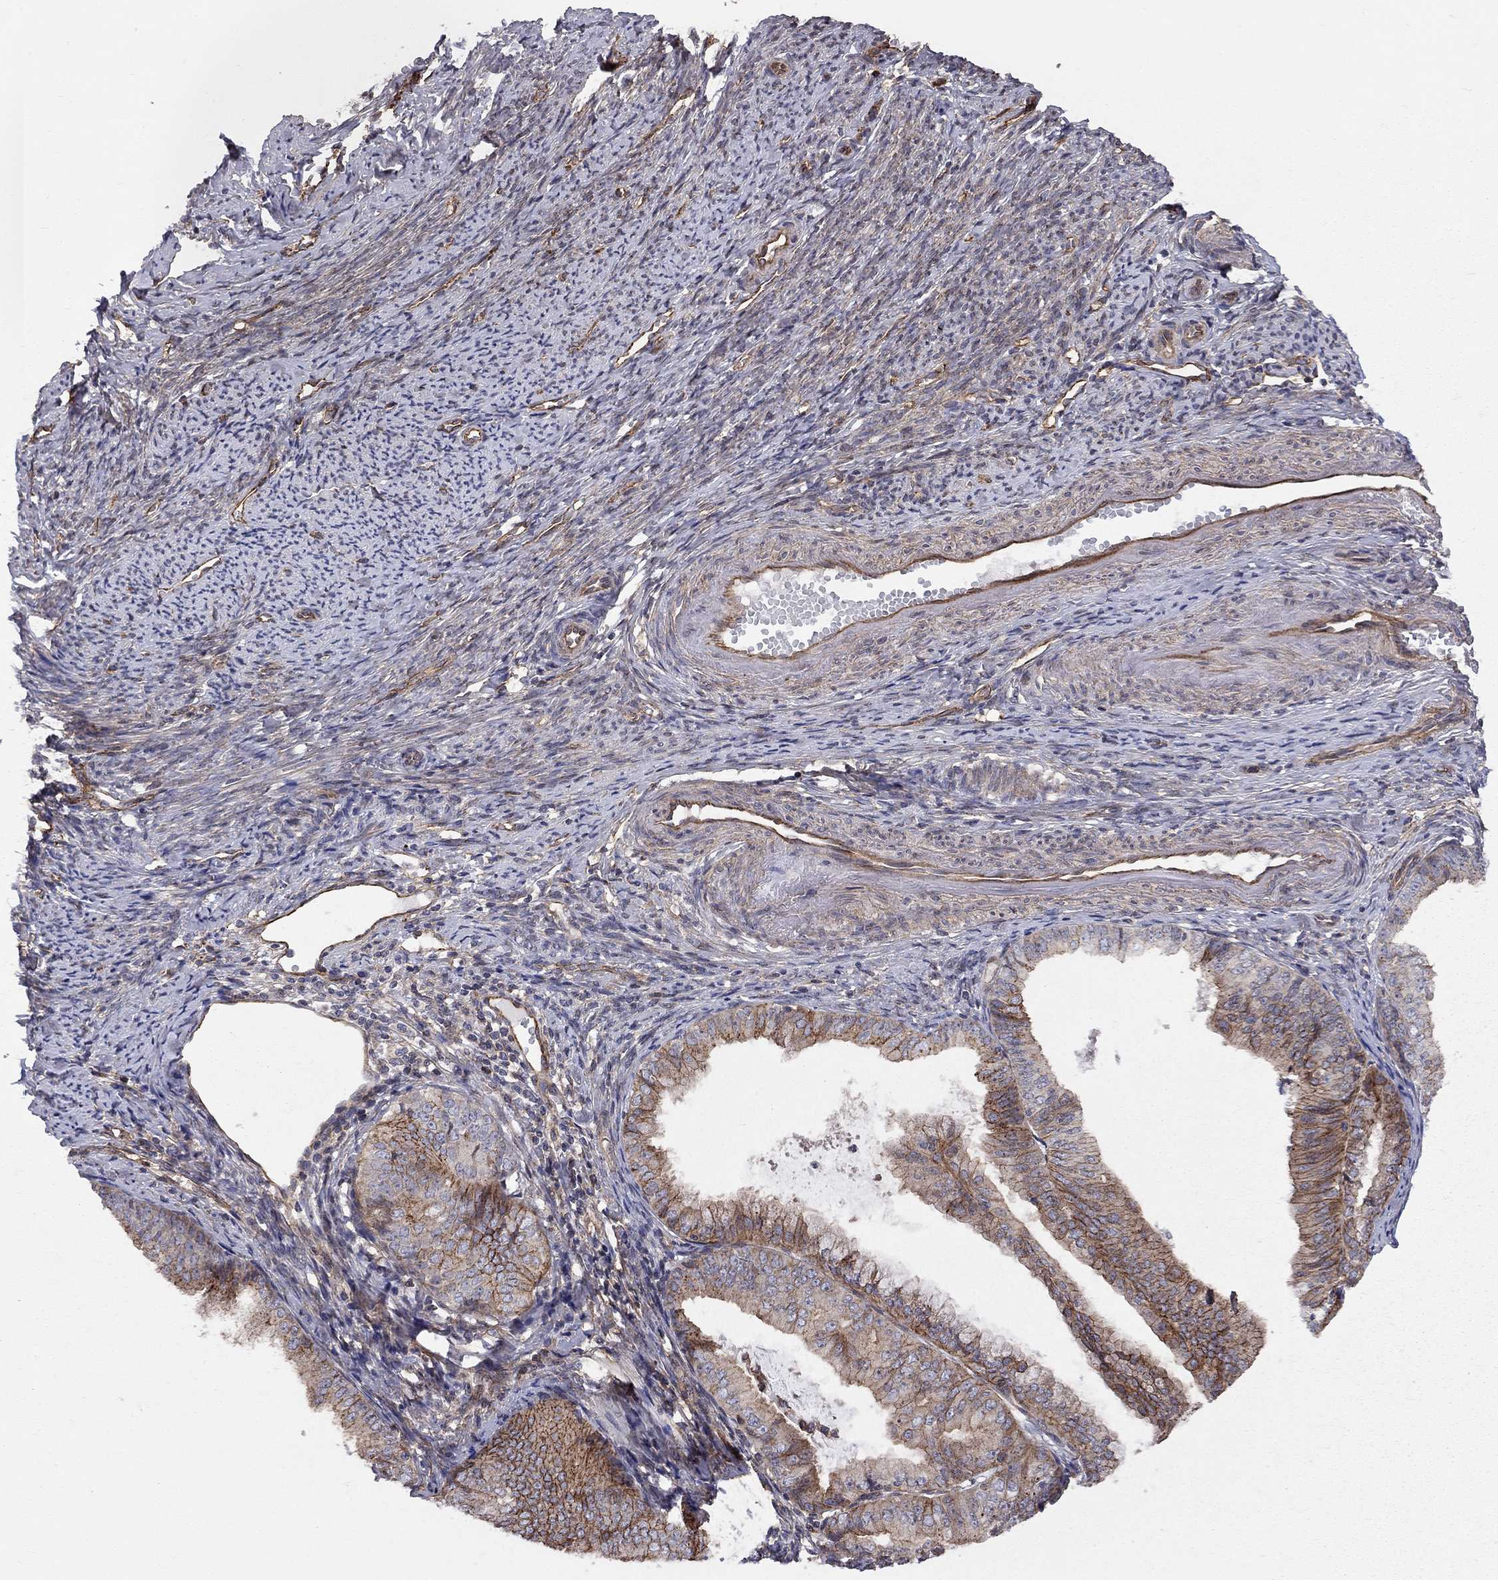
{"staining": {"intensity": "strong", "quantity": "25%-75%", "location": "cytoplasmic/membranous"}, "tissue": "endometrial cancer", "cell_type": "Tumor cells", "image_type": "cancer", "snomed": [{"axis": "morphology", "description": "Adenocarcinoma, NOS"}, {"axis": "topography", "description": "Endometrium"}], "caption": "Endometrial cancer (adenocarcinoma) stained for a protein (brown) displays strong cytoplasmic/membranous positive positivity in about 25%-75% of tumor cells.", "gene": "RASEF", "patient": {"sex": "female", "age": 63}}